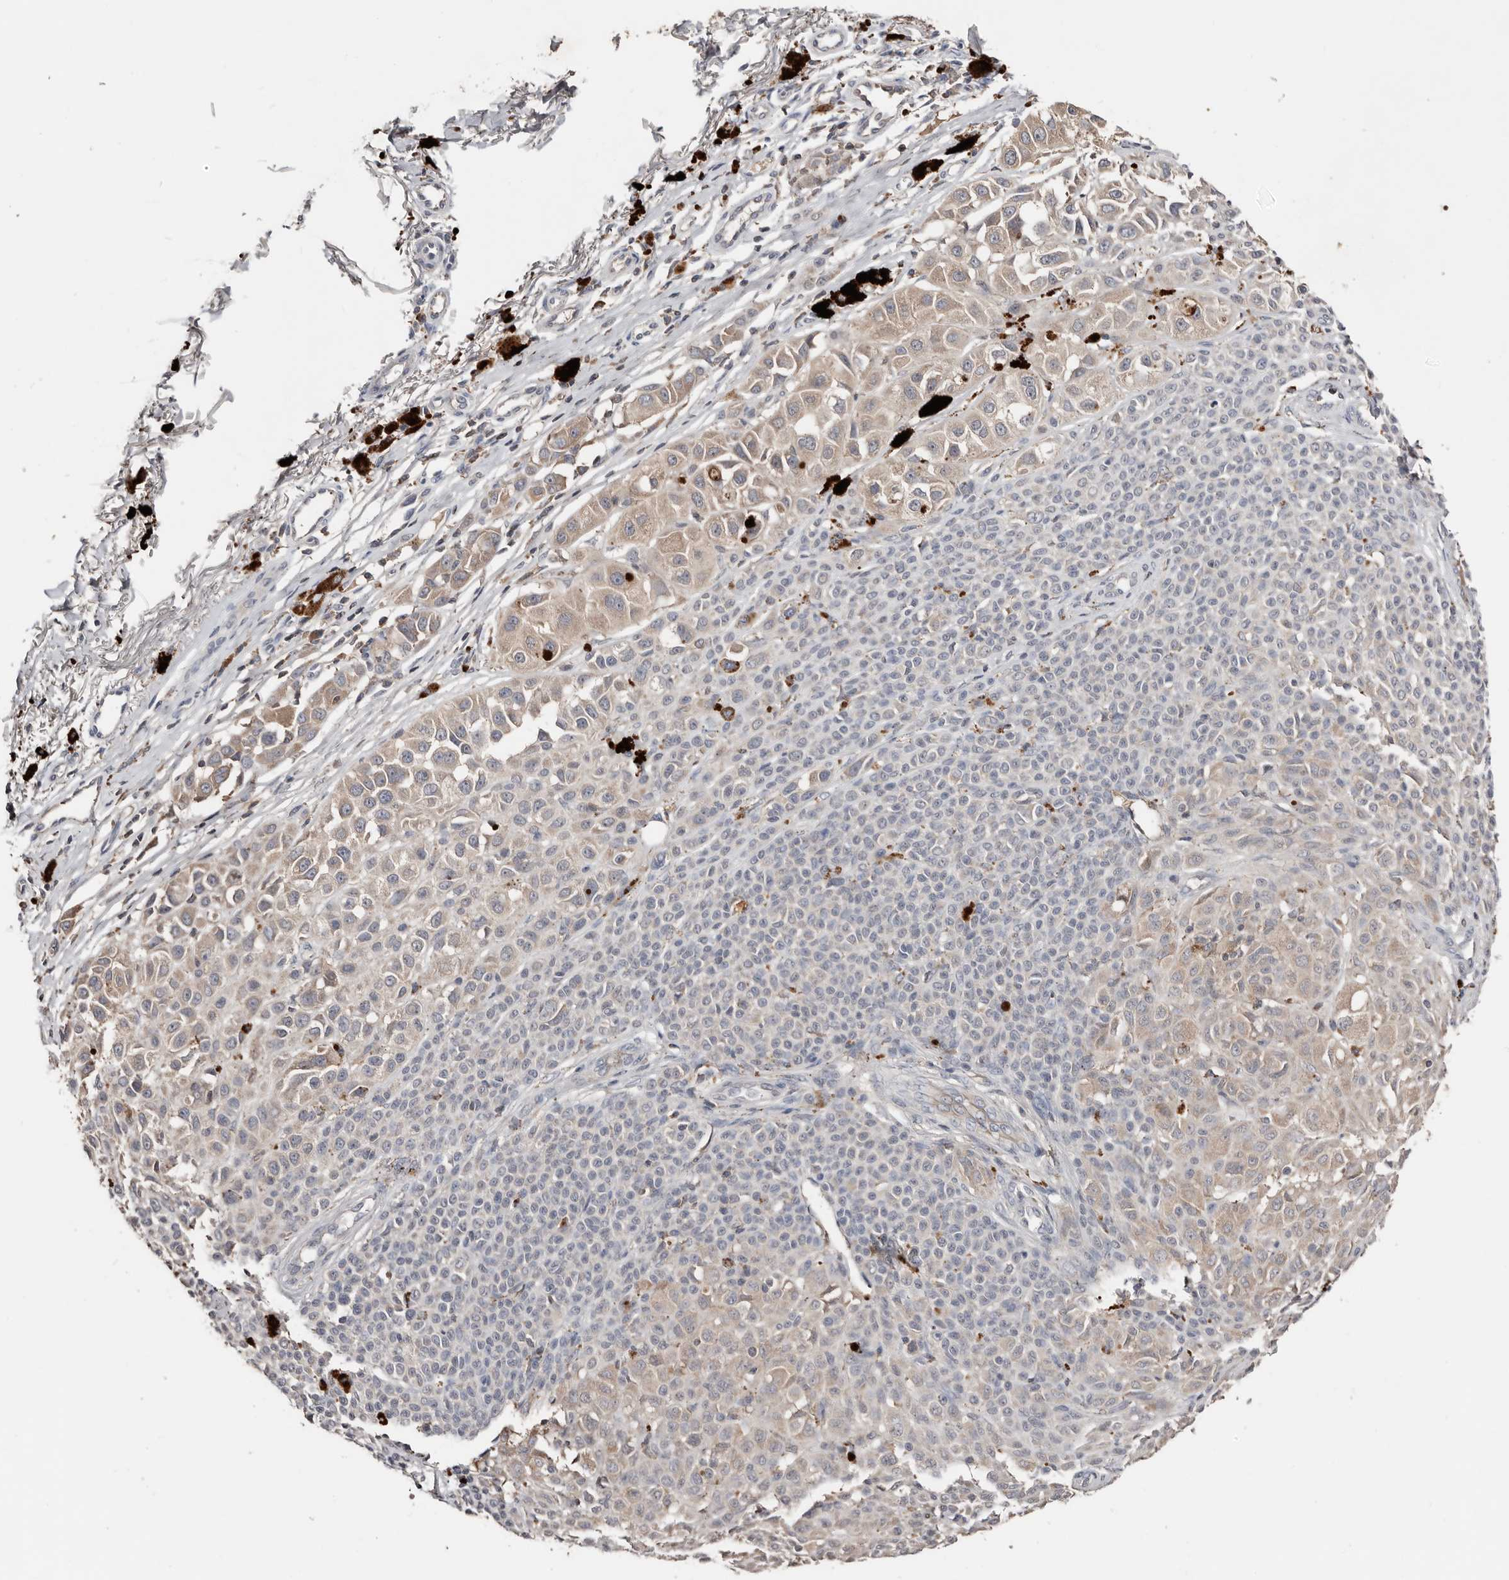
{"staining": {"intensity": "negative", "quantity": "none", "location": "none"}, "tissue": "melanoma", "cell_type": "Tumor cells", "image_type": "cancer", "snomed": [{"axis": "morphology", "description": "Malignant melanoma, NOS"}, {"axis": "topography", "description": "Skin of leg"}], "caption": "This is a micrograph of immunohistochemistry staining of malignant melanoma, which shows no expression in tumor cells.", "gene": "SLC39A2", "patient": {"sex": "female", "age": 72}}